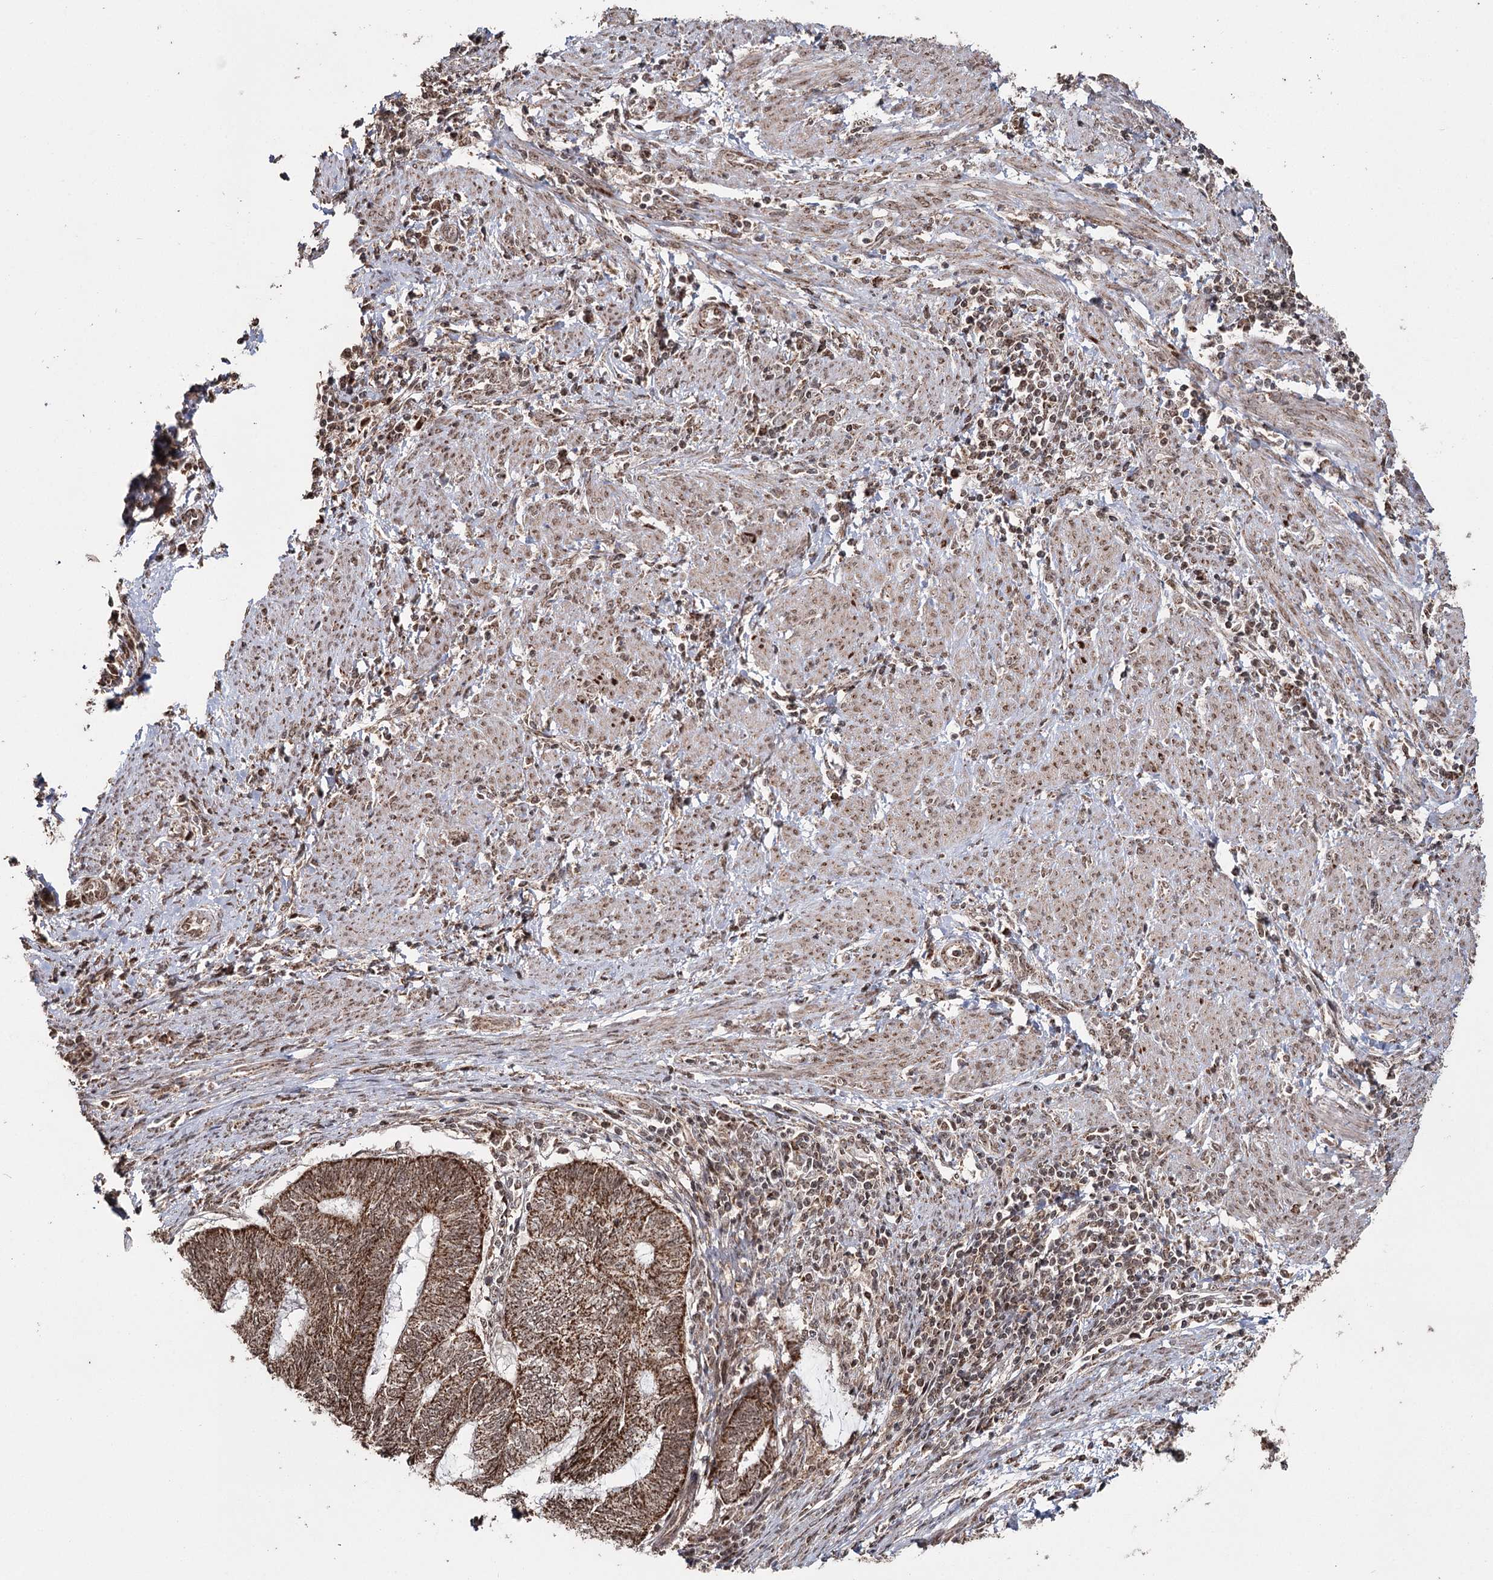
{"staining": {"intensity": "strong", "quantity": ">75%", "location": "cytoplasmic/membranous"}, "tissue": "endometrial cancer", "cell_type": "Tumor cells", "image_type": "cancer", "snomed": [{"axis": "morphology", "description": "Adenocarcinoma, NOS"}, {"axis": "topography", "description": "Uterus"}, {"axis": "topography", "description": "Endometrium"}], "caption": "Immunohistochemistry (IHC) of human endometrial cancer (adenocarcinoma) reveals high levels of strong cytoplasmic/membranous expression in about >75% of tumor cells.", "gene": "PDHX", "patient": {"sex": "female", "age": 70}}